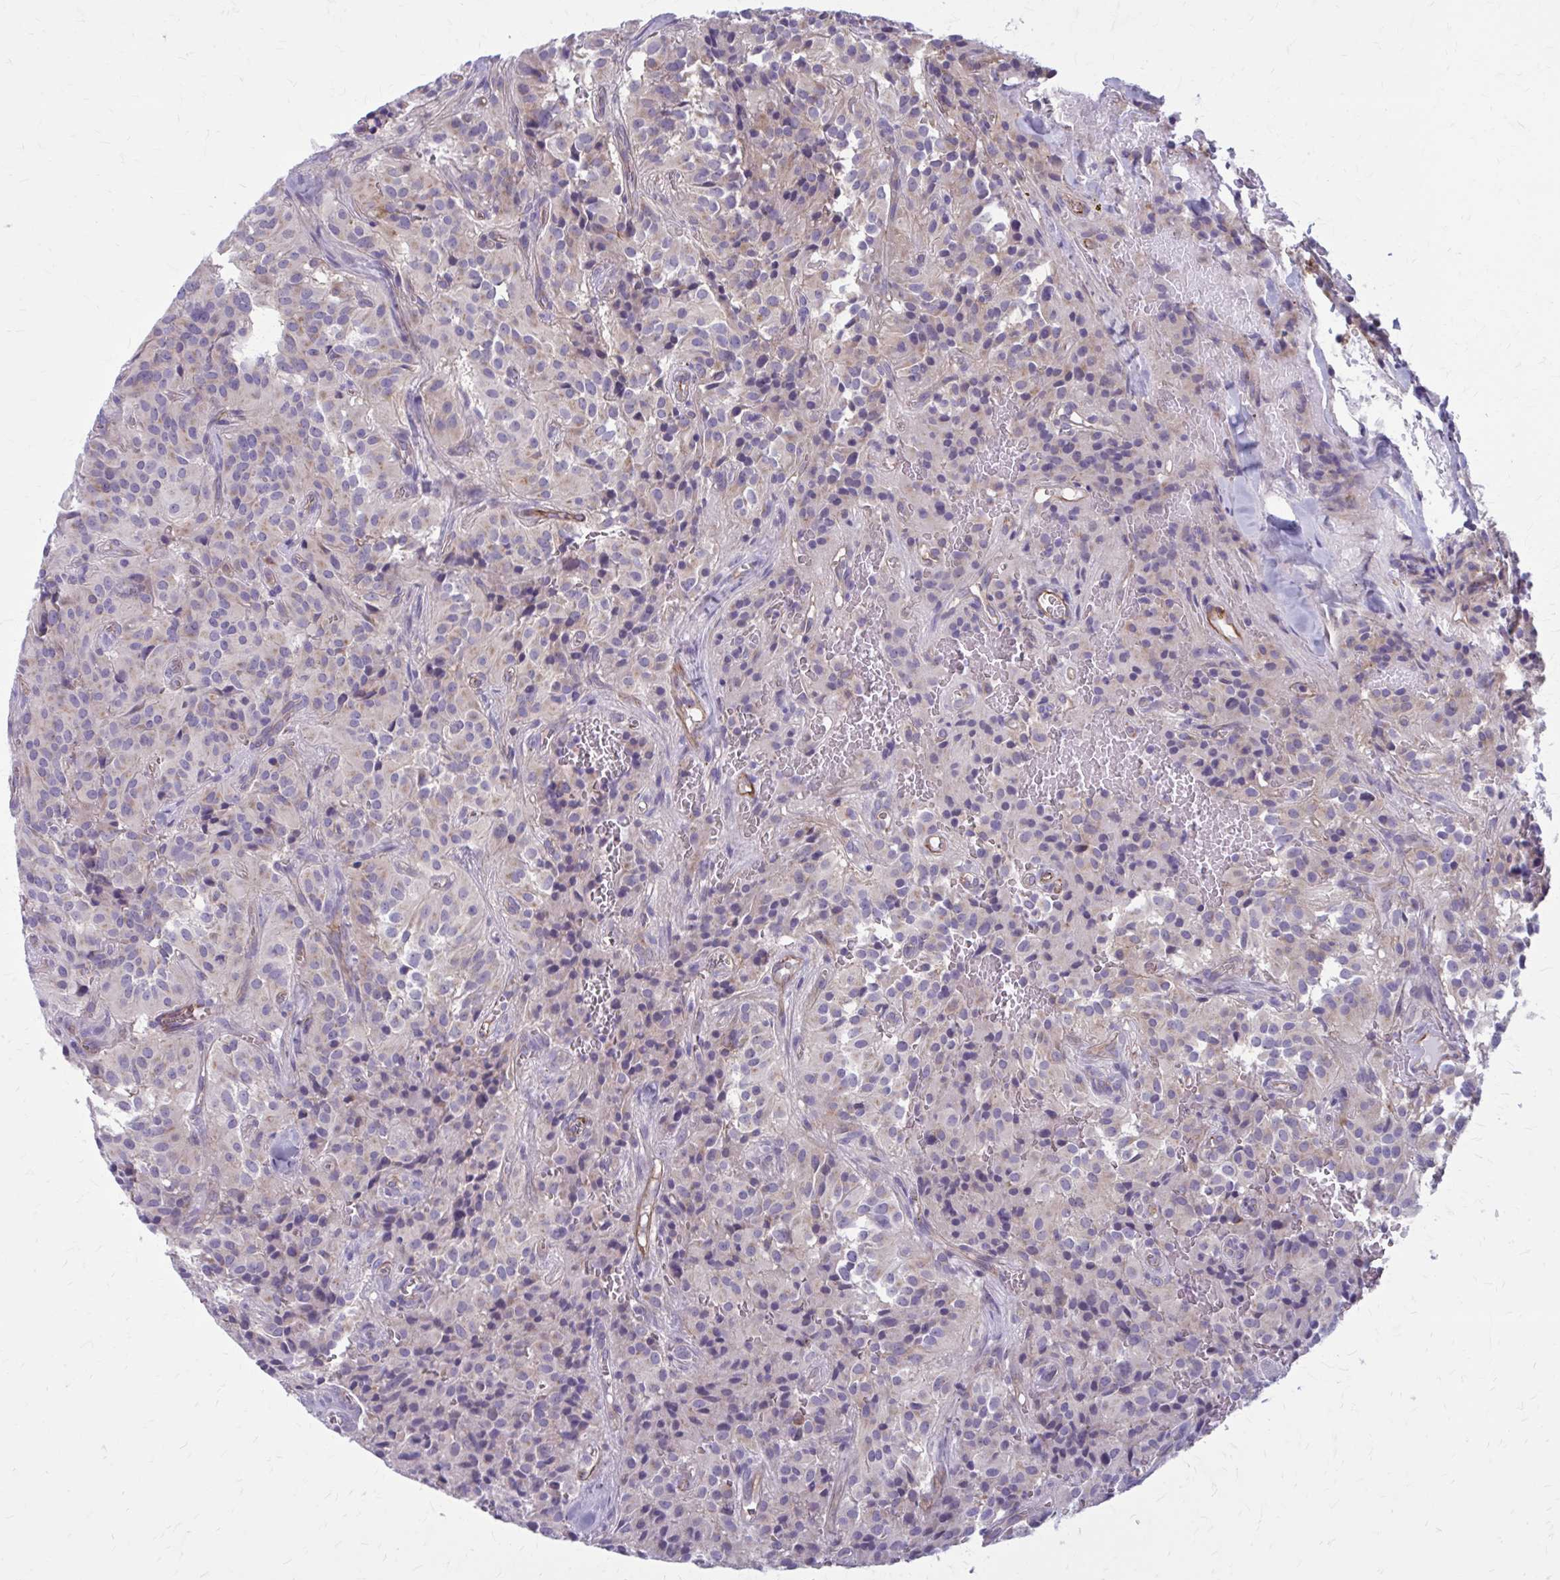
{"staining": {"intensity": "negative", "quantity": "none", "location": "none"}, "tissue": "glioma", "cell_type": "Tumor cells", "image_type": "cancer", "snomed": [{"axis": "morphology", "description": "Glioma, malignant, Low grade"}, {"axis": "topography", "description": "Brain"}], "caption": "The immunohistochemistry (IHC) histopathology image has no significant positivity in tumor cells of low-grade glioma (malignant) tissue.", "gene": "ZDHHC7", "patient": {"sex": "male", "age": 42}}